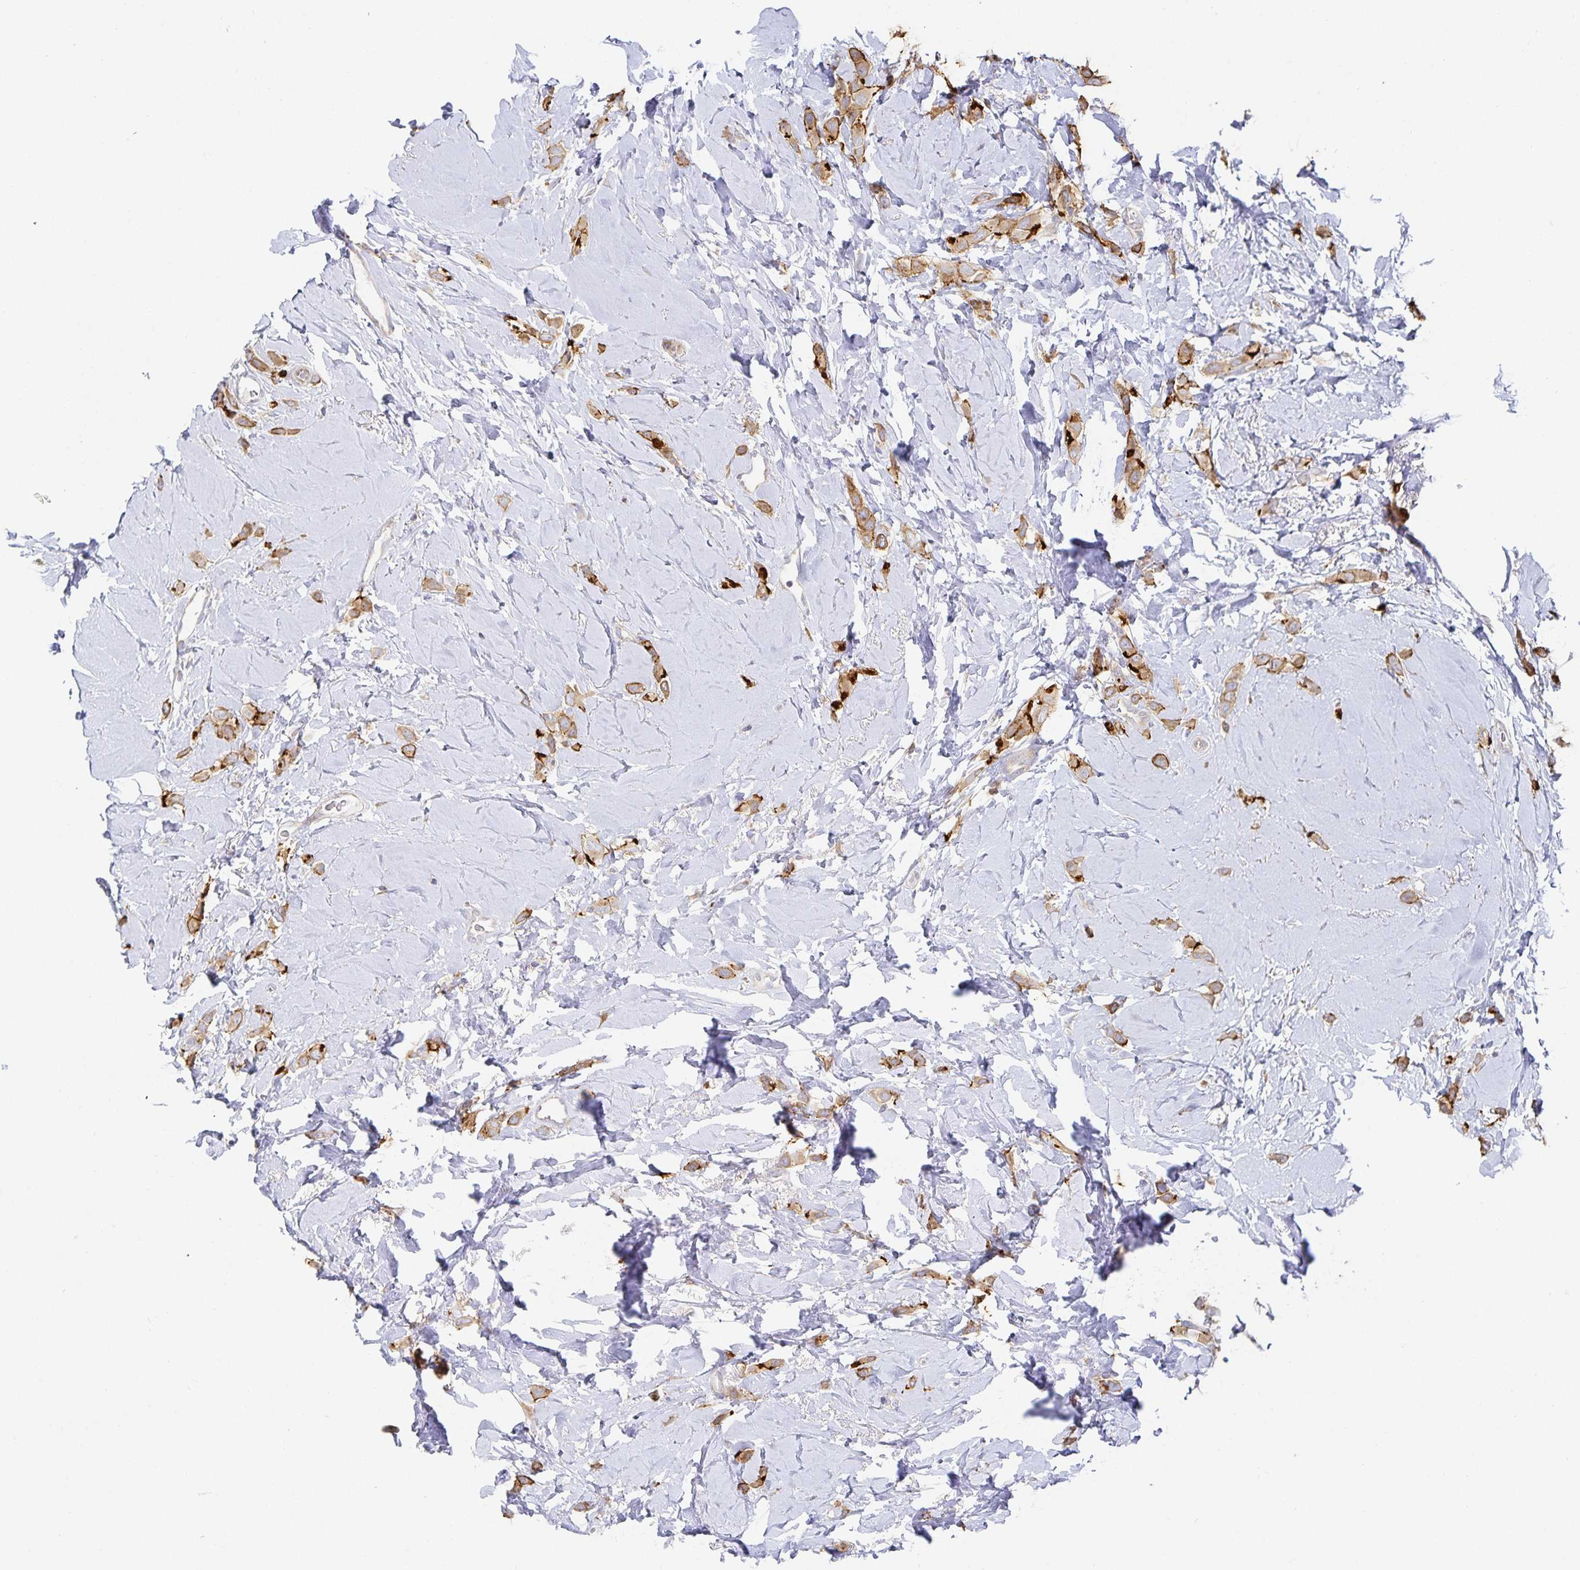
{"staining": {"intensity": "moderate", "quantity": ">75%", "location": "cytoplasmic/membranous"}, "tissue": "breast cancer", "cell_type": "Tumor cells", "image_type": "cancer", "snomed": [{"axis": "morphology", "description": "Lobular carcinoma"}, {"axis": "topography", "description": "Breast"}], "caption": "Protein expression analysis of human lobular carcinoma (breast) reveals moderate cytoplasmic/membranous staining in about >75% of tumor cells.", "gene": "NOMO1", "patient": {"sex": "female", "age": 66}}